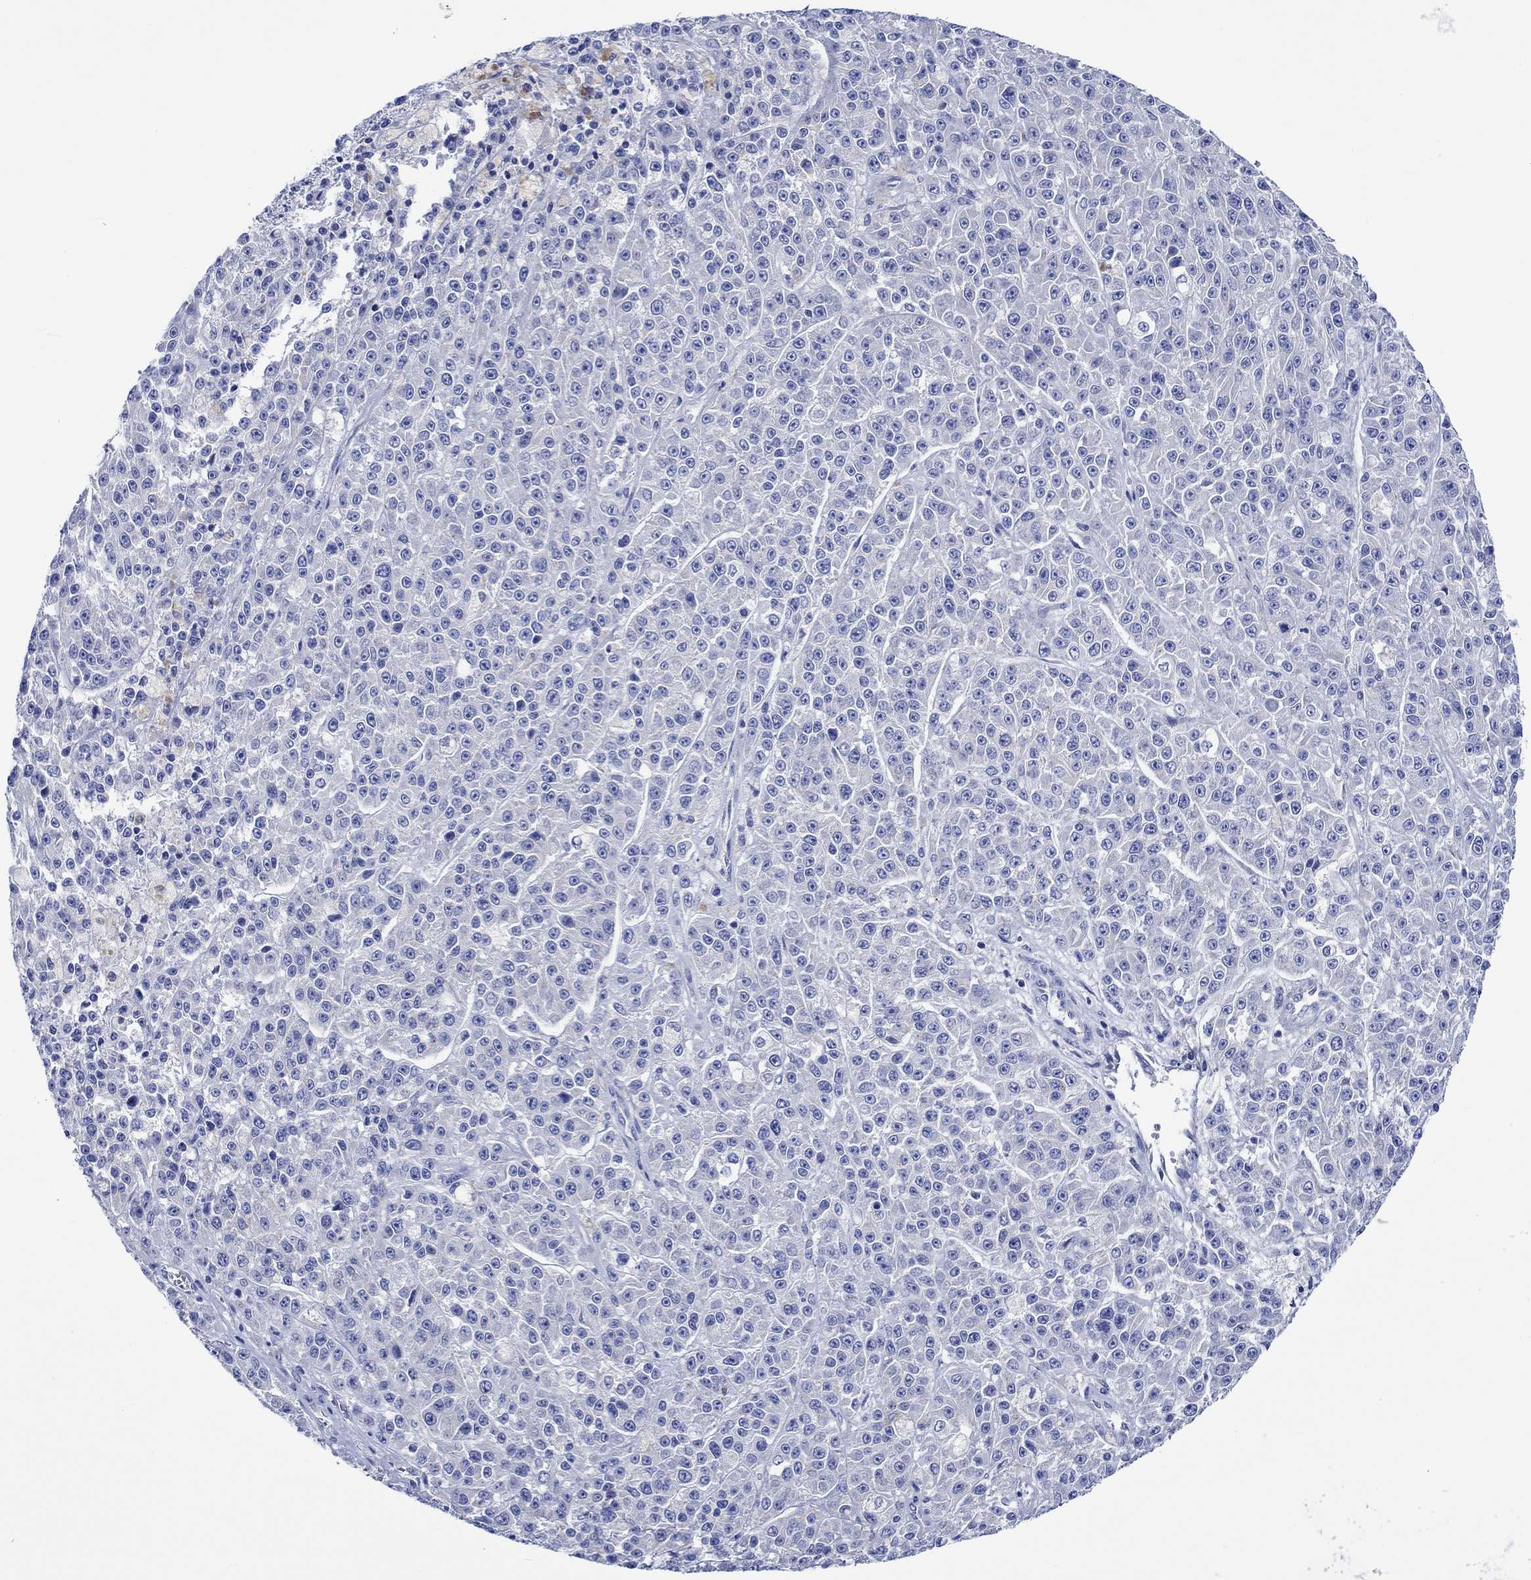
{"staining": {"intensity": "negative", "quantity": "none", "location": "none"}, "tissue": "melanoma", "cell_type": "Tumor cells", "image_type": "cancer", "snomed": [{"axis": "morphology", "description": "Malignant melanoma, NOS"}, {"axis": "topography", "description": "Skin"}], "caption": "Protein analysis of melanoma demonstrates no significant positivity in tumor cells.", "gene": "PTPRN2", "patient": {"sex": "female", "age": 58}}